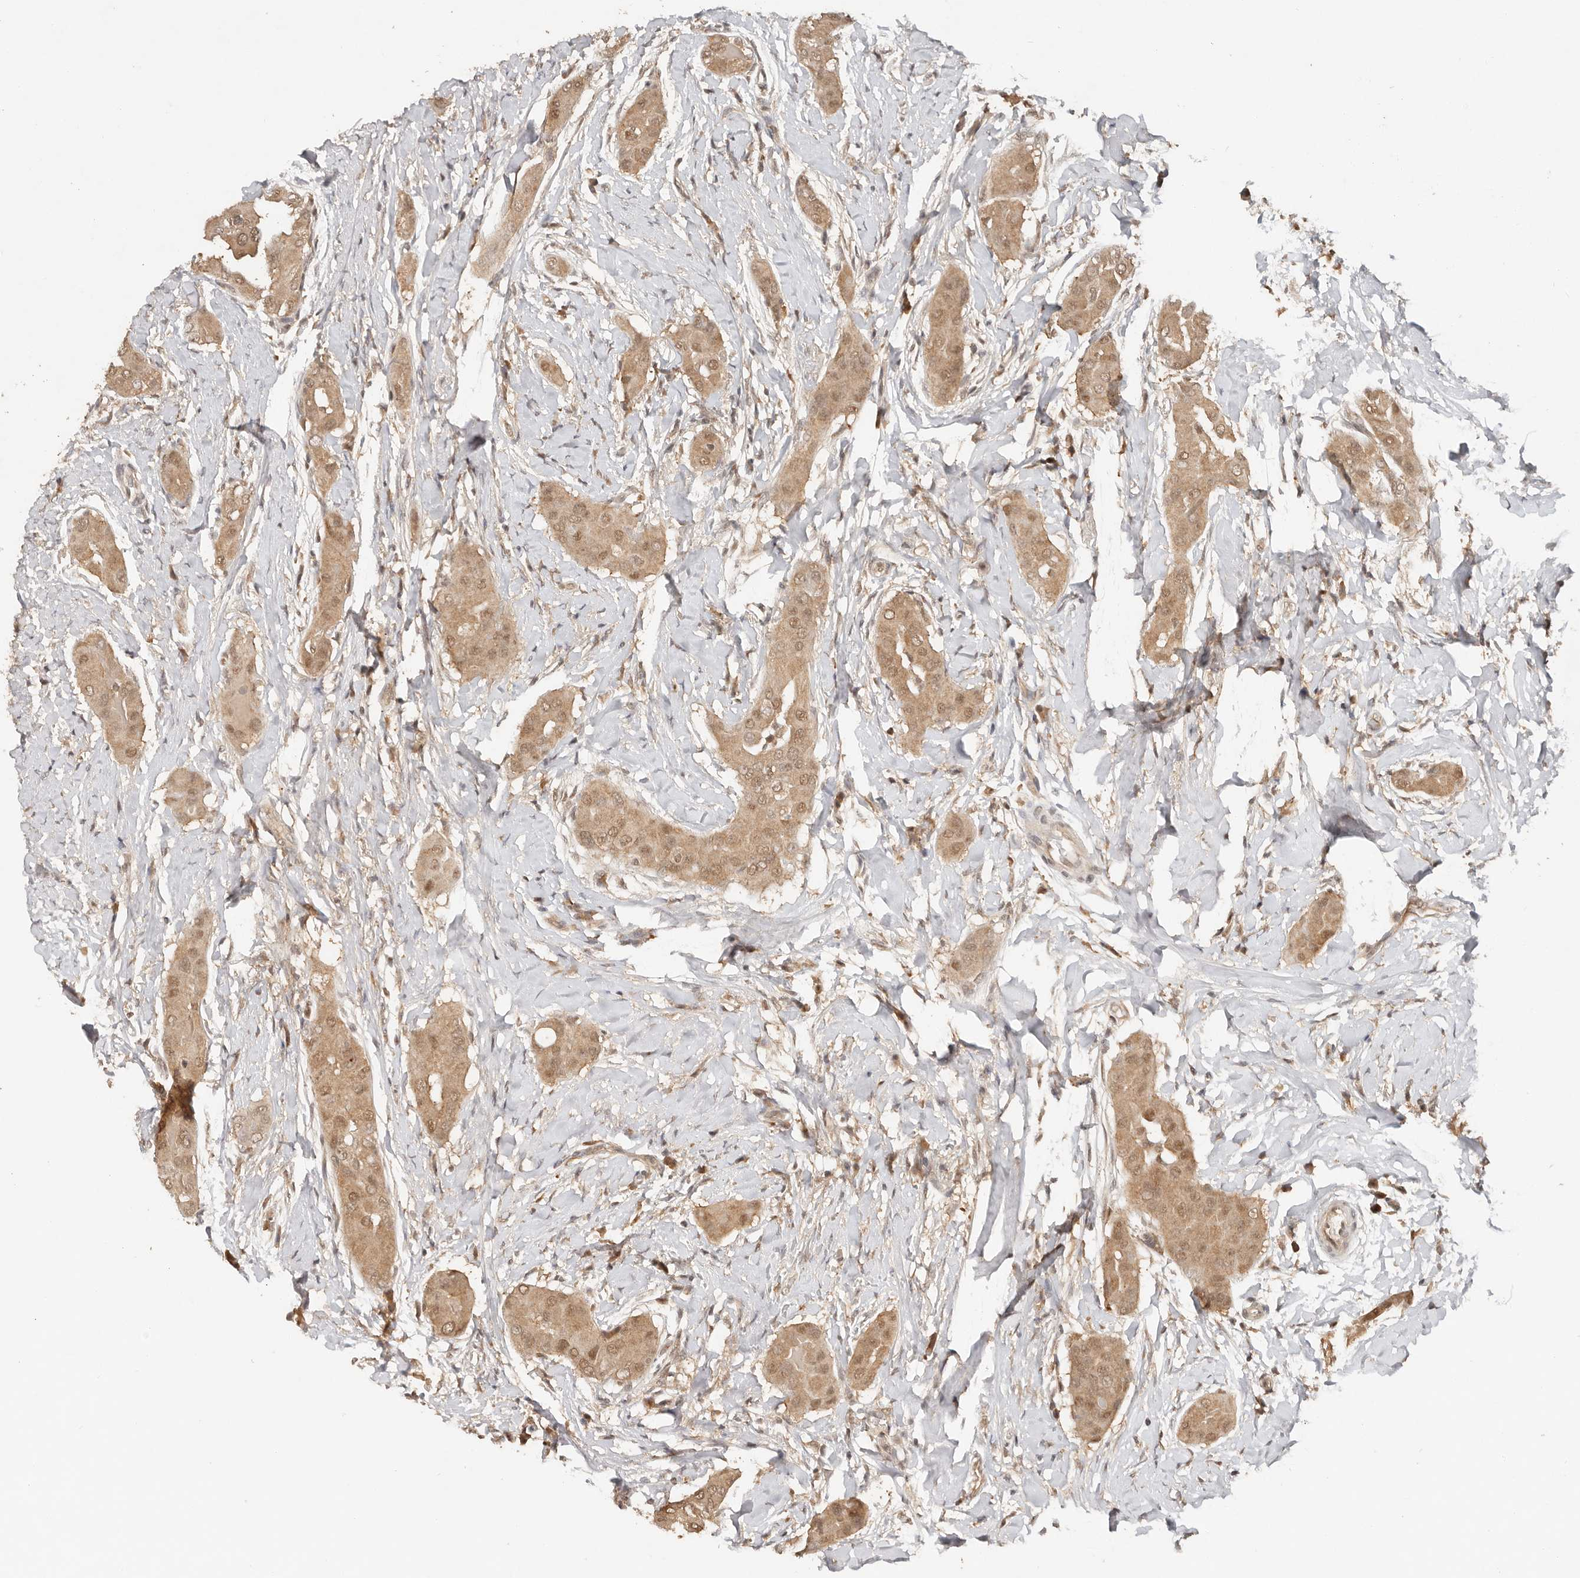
{"staining": {"intensity": "moderate", "quantity": ">75%", "location": "cytoplasmic/membranous,nuclear"}, "tissue": "thyroid cancer", "cell_type": "Tumor cells", "image_type": "cancer", "snomed": [{"axis": "morphology", "description": "Papillary adenocarcinoma, NOS"}, {"axis": "topography", "description": "Thyroid gland"}], "caption": "An IHC photomicrograph of neoplastic tissue is shown. Protein staining in brown highlights moderate cytoplasmic/membranous and nuclear positivity in thyroid cancer (papillary adenocarcinoma) within tumor cells. (brown staining indicates protein expression, while blue staining denotes nuclei).", "gene": "PSMA5", "patient": {"sex": "male", "age": 33}}